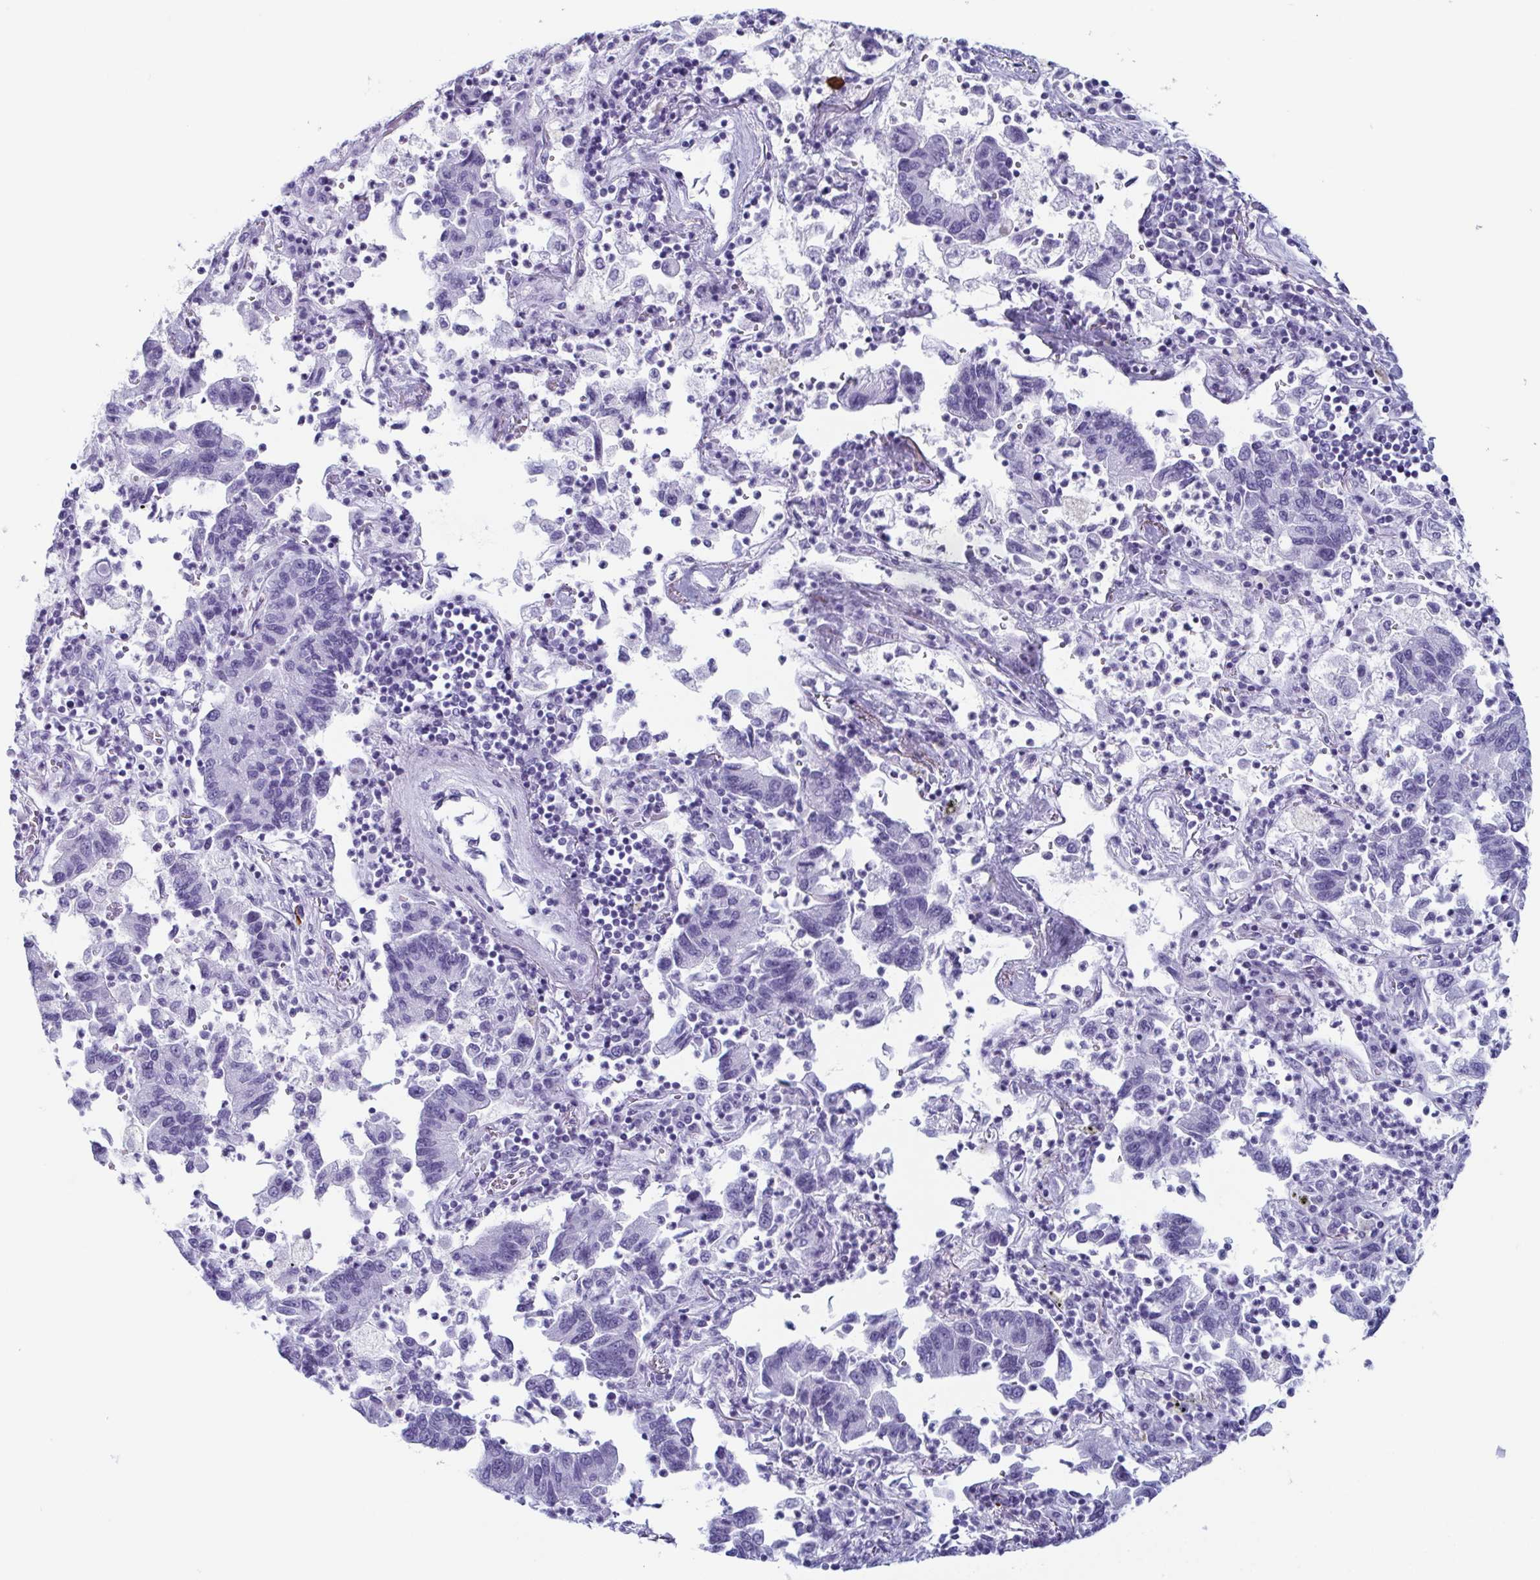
{"staining": {"intensity": "negative", "quantity": "none", "location": "none"}, "tissue": "lung cancer", "cell_type": "Tumor cells", "image_type": "cancer", "snomed": [{"axis": "morphology", "description": "Adenocarcinoma, NOS"}, {"axis": "topography", "description": "Lung"}], "caption": "High magnification brightfield microscopy of lung cancer stained with DAB (3,3'-diaminobenzidine) (brown) and counterstained with hematoxylin (blue): tumor cells show no significant positivity.", "gene": "ENKUR", "patient": {"sex": "female", "age": 57}}